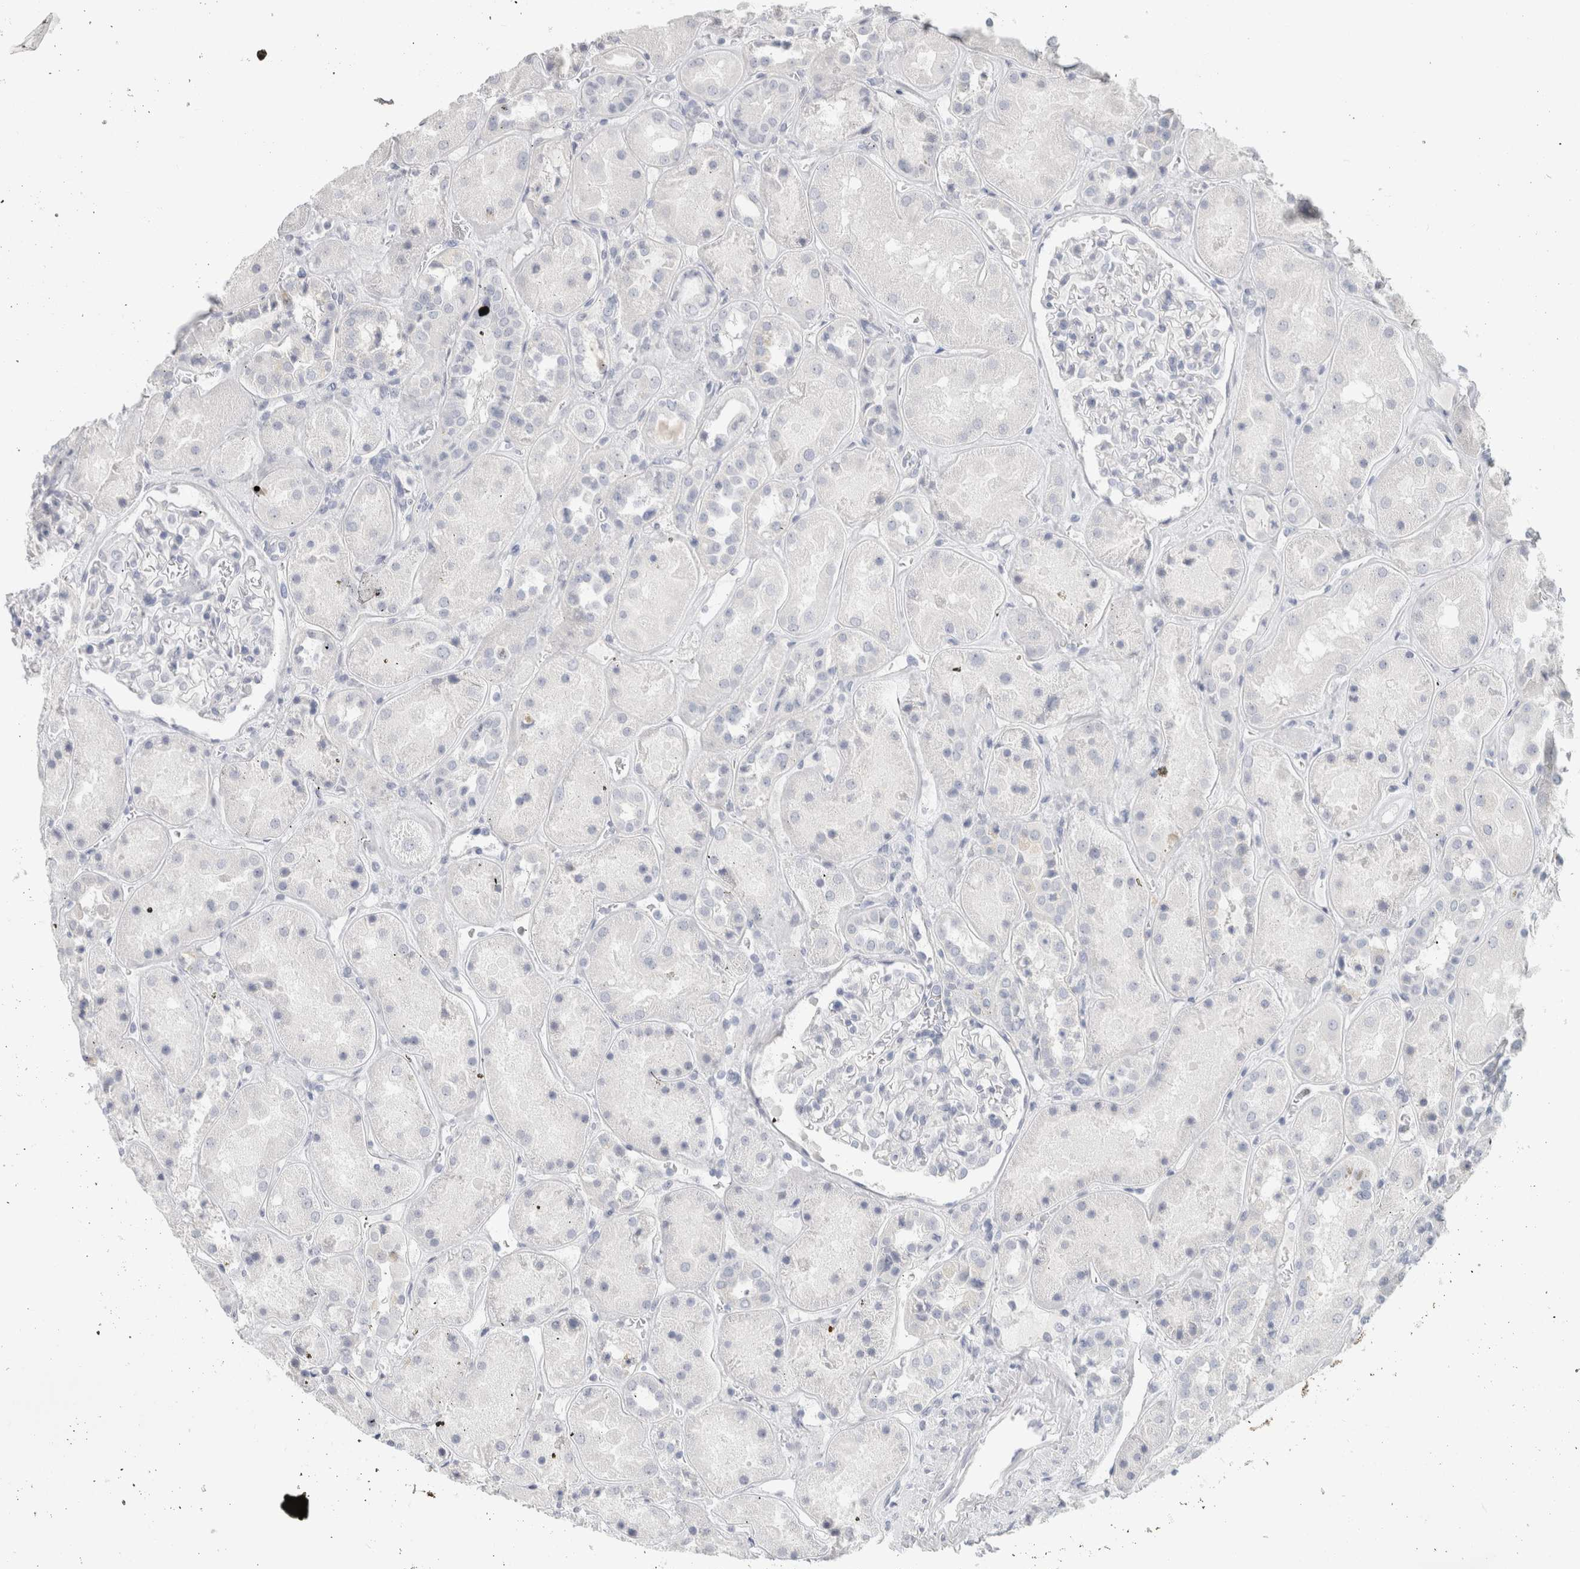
{"staining": {"intensity": "negative", "quantity": "none", "location": "none"}, "tissue": "kidney", "cell_type": "Cells in glomeruli", "image_type": "normal", "snomed": [{"axis": "morphology", "description": "Normal tissue, NOS"}, {"axis": "topography", "description": "Kidney"}], "caption": "High power microscopy image of an IHC photomicrograph of normal kidney, revealing no significant expression in cells in glomeruli.", "gene": "SLC6A1", "patient": {"sex": "male", "age": 70}}